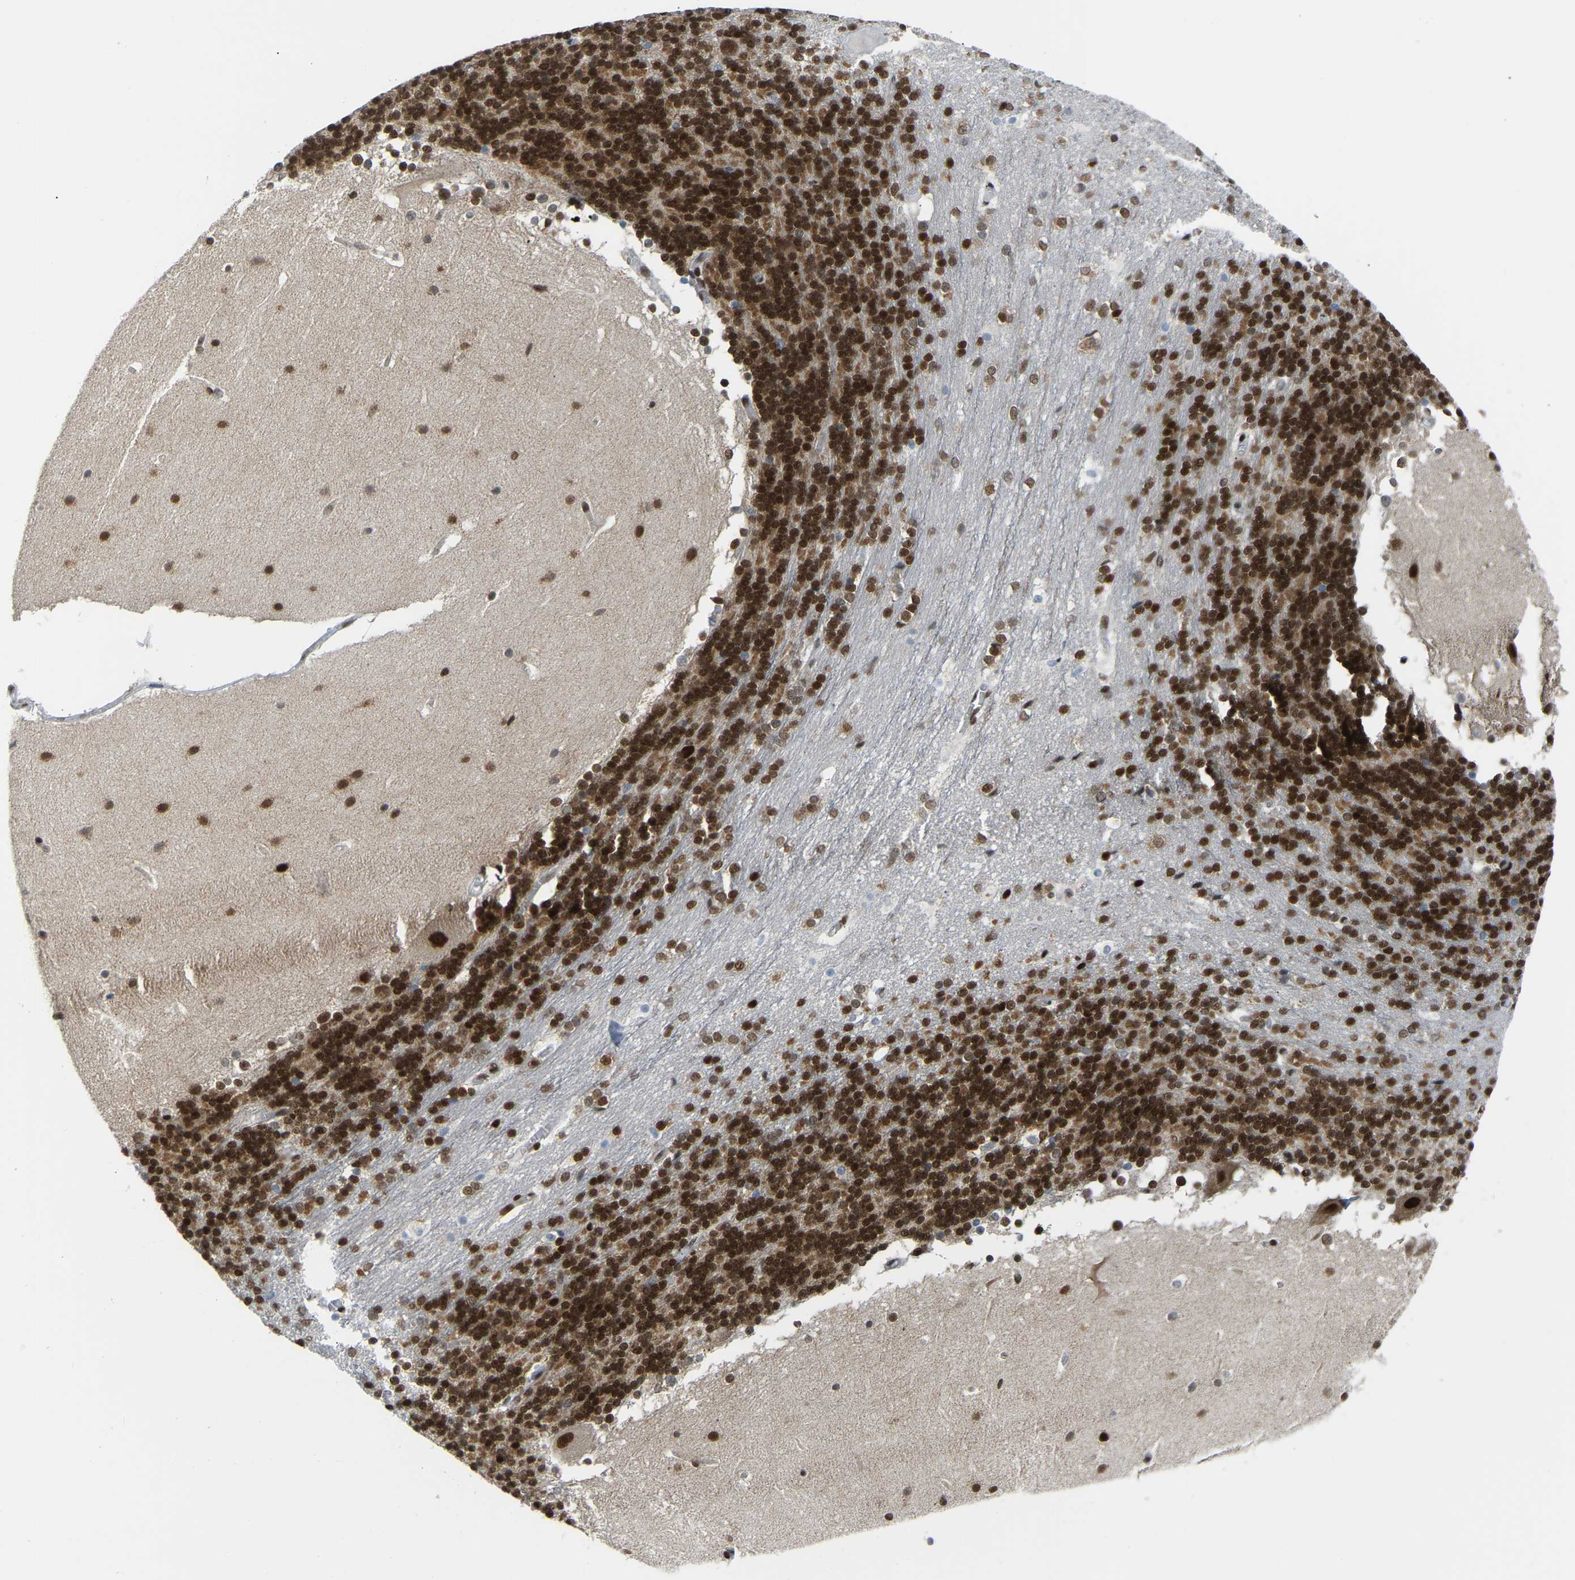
{"staining": {"intensity": "strong", "quantity": ">75%", "location": "nuclear"}, "tissue": "cerebellum", "cell_type": "Cells in granular layer", "image_type": "normal", "snomed": [{"axis": "morphology", "description": "Normal tissue, NOS"}, {"axis": "topography", "description": "Cerebellum"}], "caption": "This micrograph exhibits immunohistochemistry staining of unremarkable cerebellum, with high strong nuclear staining in about >75% of cells in granular layer.", "gene": "SSBP2", "patient": {"sex": "female", "age": 19}}